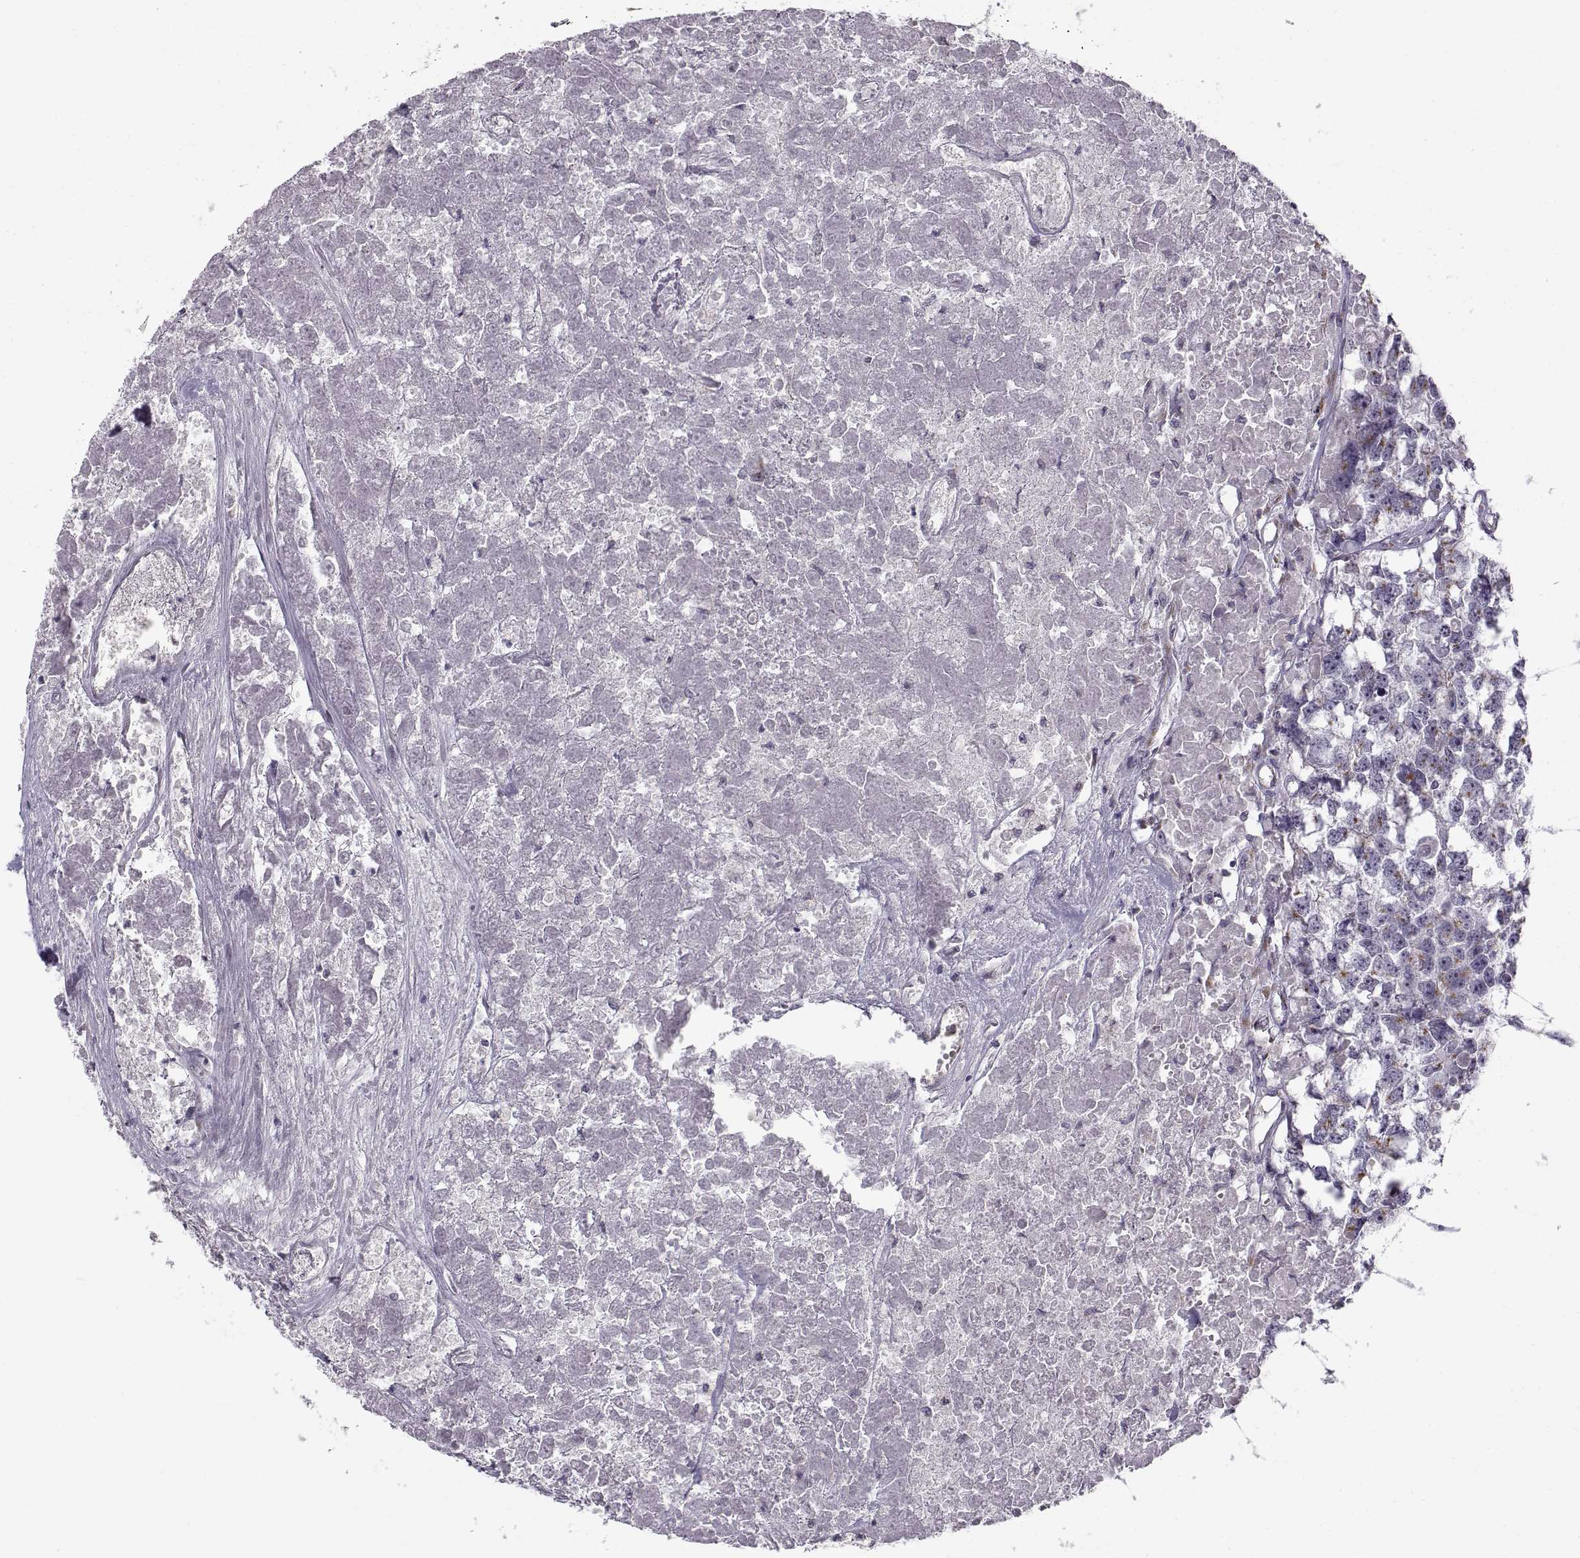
{"staining": {"intensity": "weak", "quantity": "<25%", "location": "cytoplasmic/membranous"}, "tissue": "testis cancer", "cell_type": "Tumor cells", "image_type": "cancer", "snomed": [{"axis": "morphology", "description": "Carcinoma, Embryonal, NOS"}, {"axis": "morphology", "description": "Teratoma, malignant, NOS"}, {"axis": "topography", "description": "Testis"}], "caption": "A high-resolution micrograph shows IHC staining of testis cancer, which shows no significant staining in tumor cells.", "gene": "SLC4A5", "patient": {"sex": "male", "age": 44}}